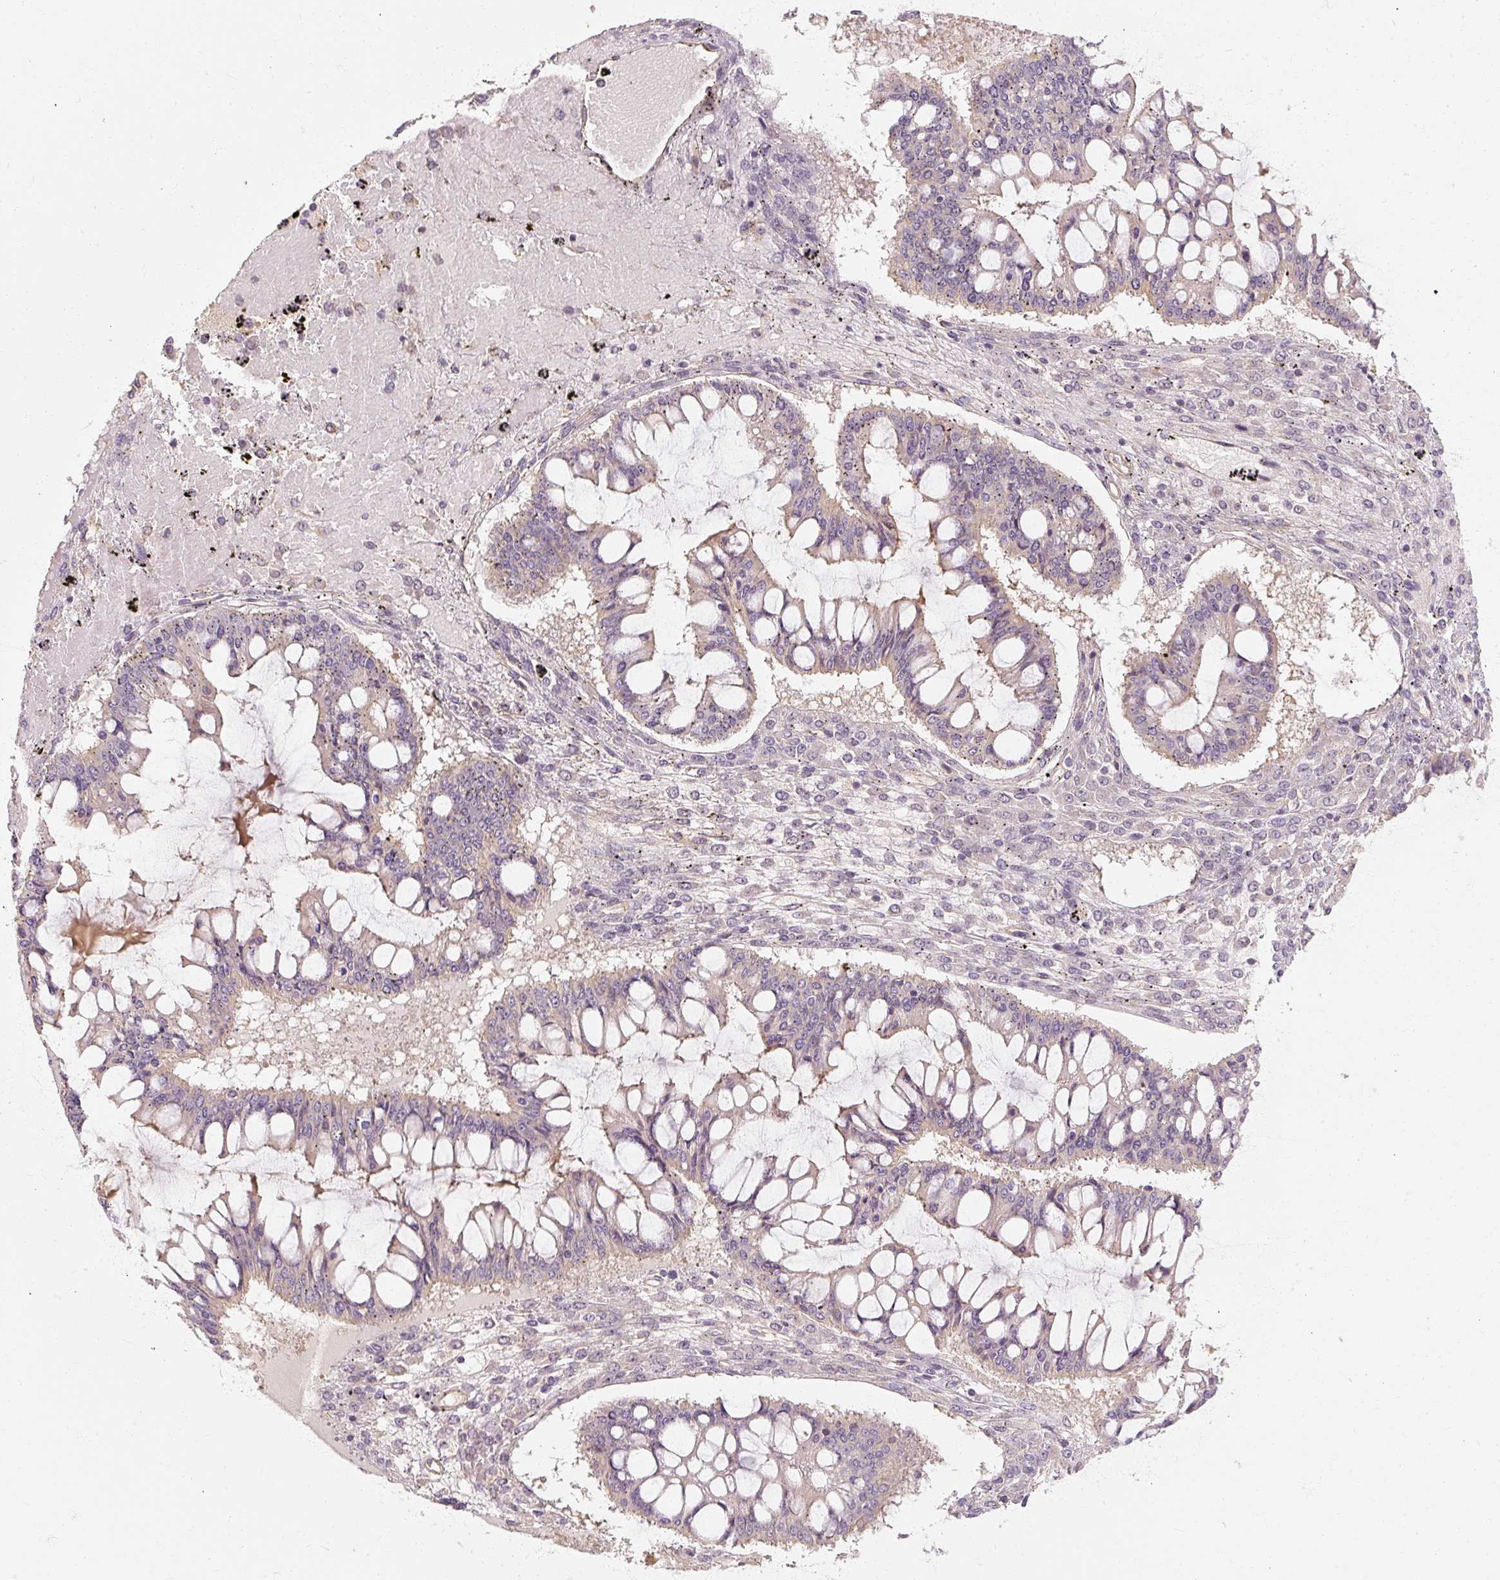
{"staining": {"intensity": "negative", "quantity": "none", "location": "none"}, "tissue": "ovarian cancer", "cell_type": "Tumor cells", "image_type": "cancer", "snomed": [{"axis": "morphology", "description": "Cystadenocarcinoma, mucinous, NOS"}, {"axis": "topography", "description": "Ovary"}], "caption": "DAB immunohistochemical staining of human mucinous cystadenocarcinoma (ovarian) exhibits no significant staining in tumor cells.", "gene": "RB1CC1", "patient": {"sex": "female", "age": 73}}